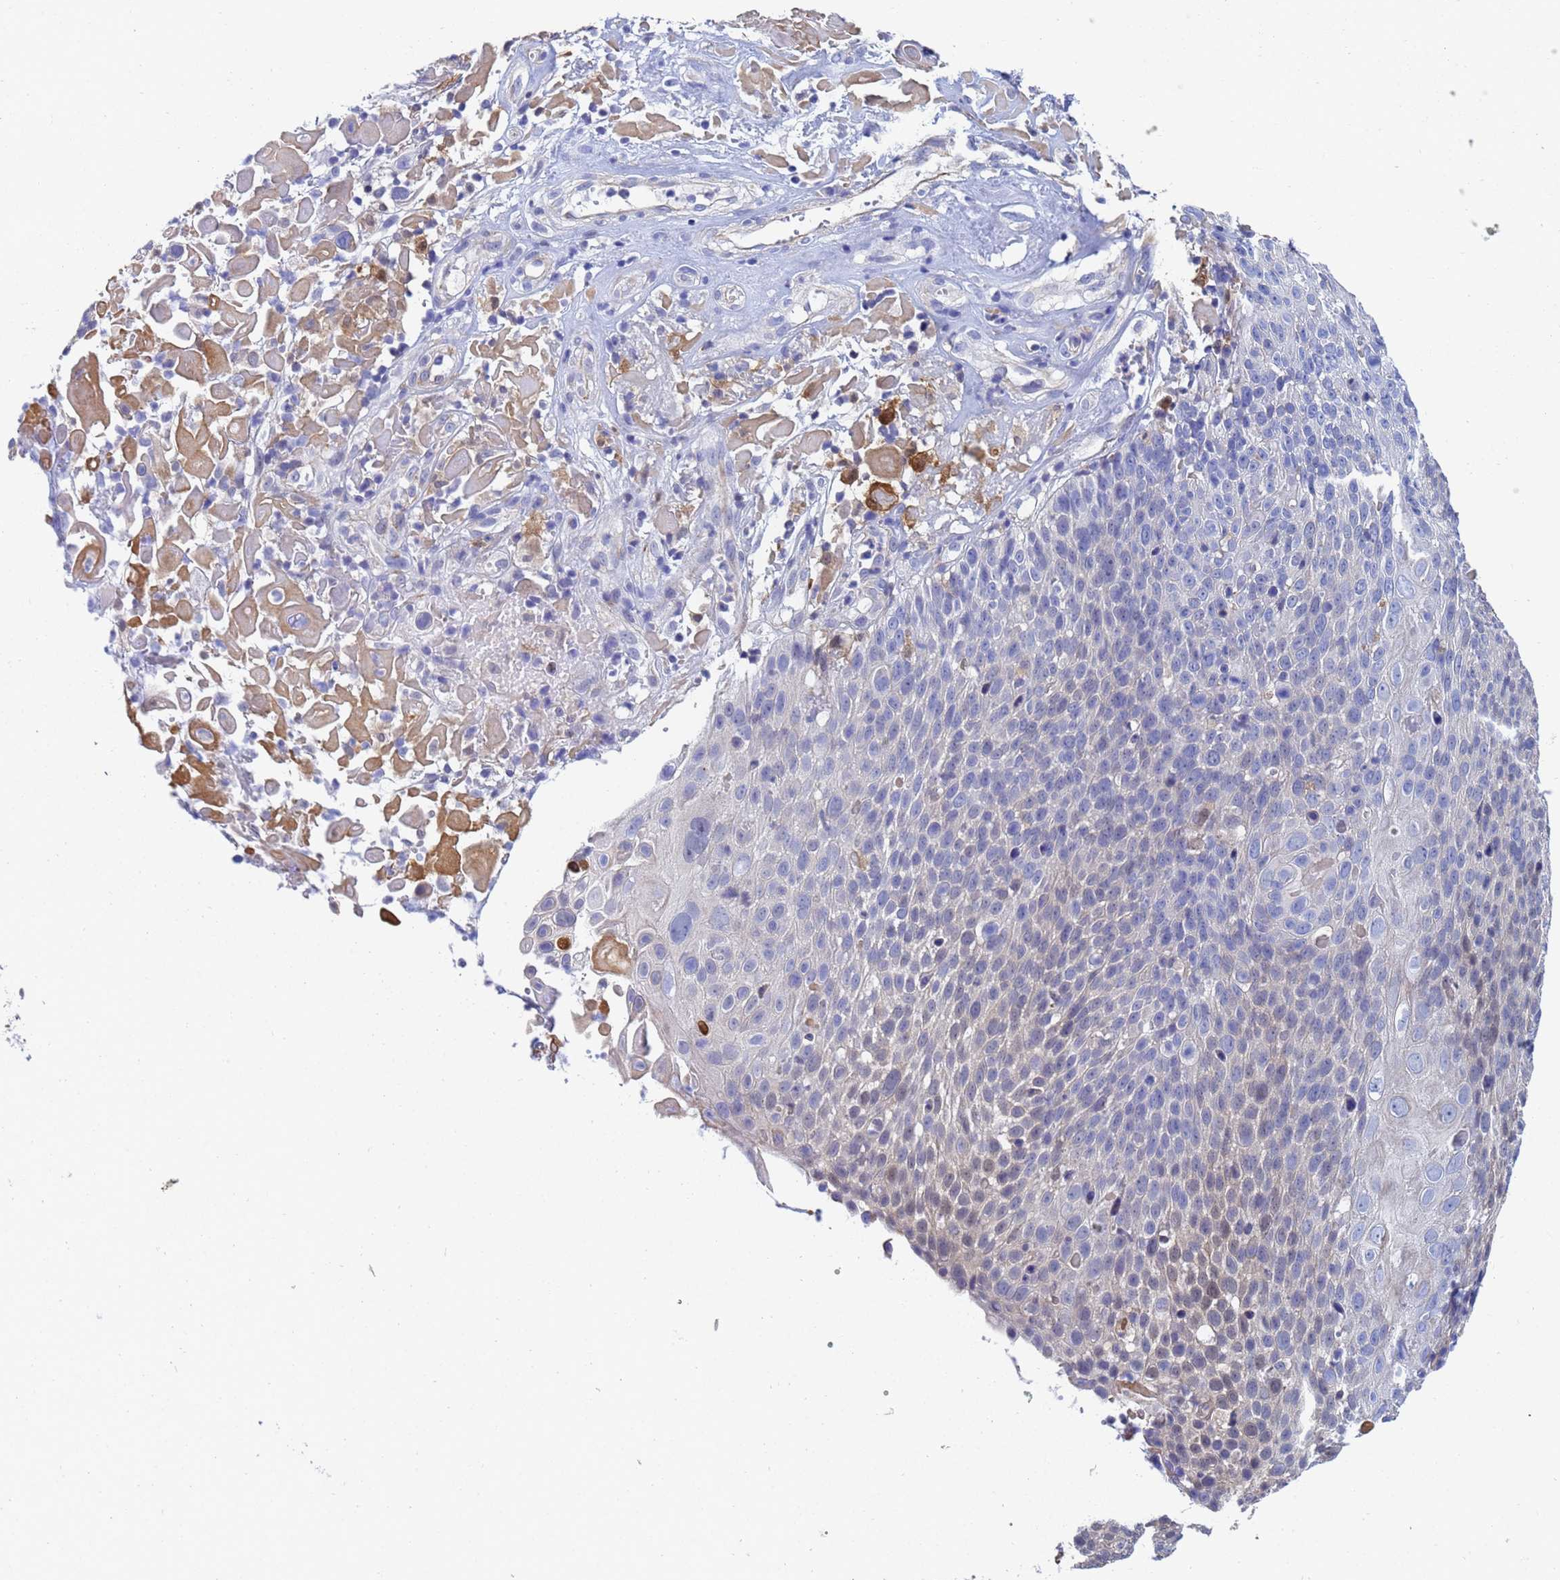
{"staining": {"intensity": "negative", "quantity": "none", "location": "none"}, "tissue": "cervical cancer", "cell_type": "Tumor cells", "image_type": "cancer", "snomed": [{"axis": "morphology", "description": "Squamous cell carcinoma, NOS"}, {"axis": "topography", "description": "Cervix"}], "caption": "IHC histopathology image of human cervical squamous cell carcinoma stained for a protein (brown), which displays no staining in tumor cells.", "gene": "GCHFR", "patient": {"sex": "female", "age": 74}}